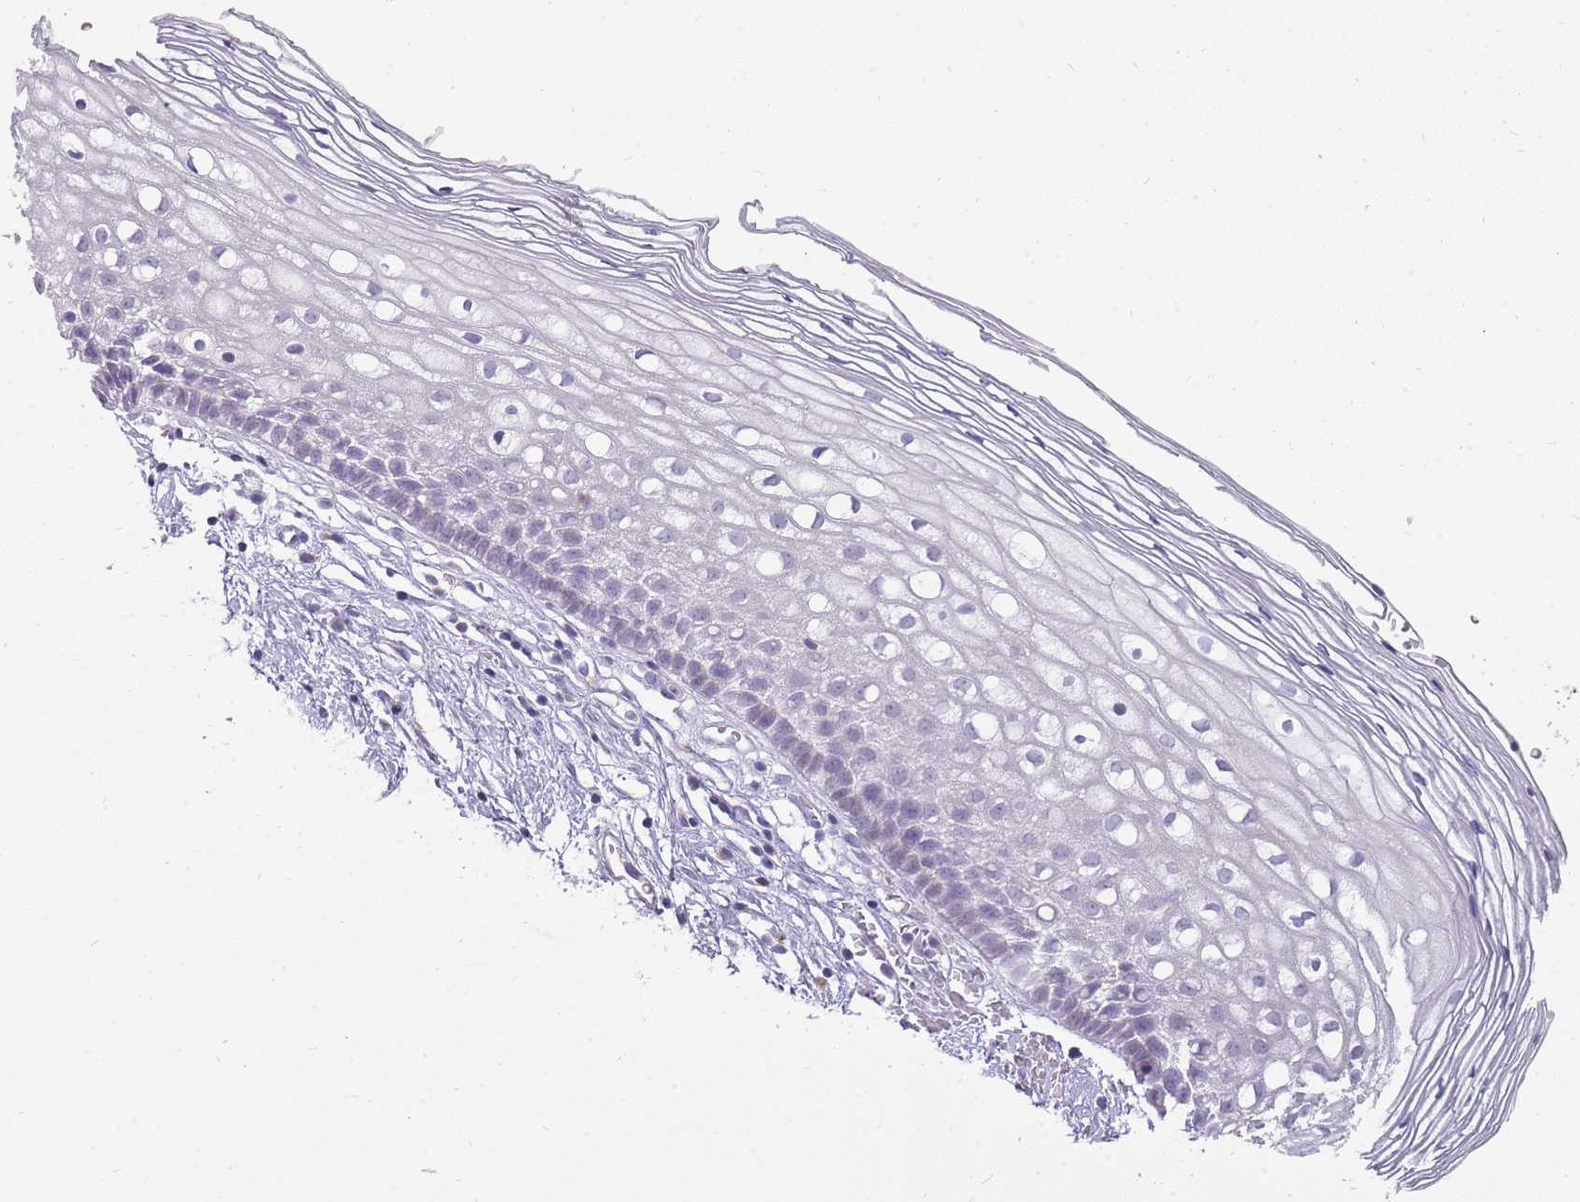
{"staining": {"intensity": "negative", "quantity": "none", "location": "none"}, "tissue": "cervix", "cell_type": "Glandular cells", "image_type": "normal", "snomed": [{"axis": "morphology", "description": "Normal tissue, NOS"}, {"axis": "topography", "description": "Cervix"}], "caption": "A micrograph of cervix stained for a protein displays no brown staining in glandular cells. (Brightfield microscopy of DAB (3,3'-diaminobenzidine) IHC at high magnification).", "gene": "DIPK1C", "patient": {"sex": "female", "age": 27}}